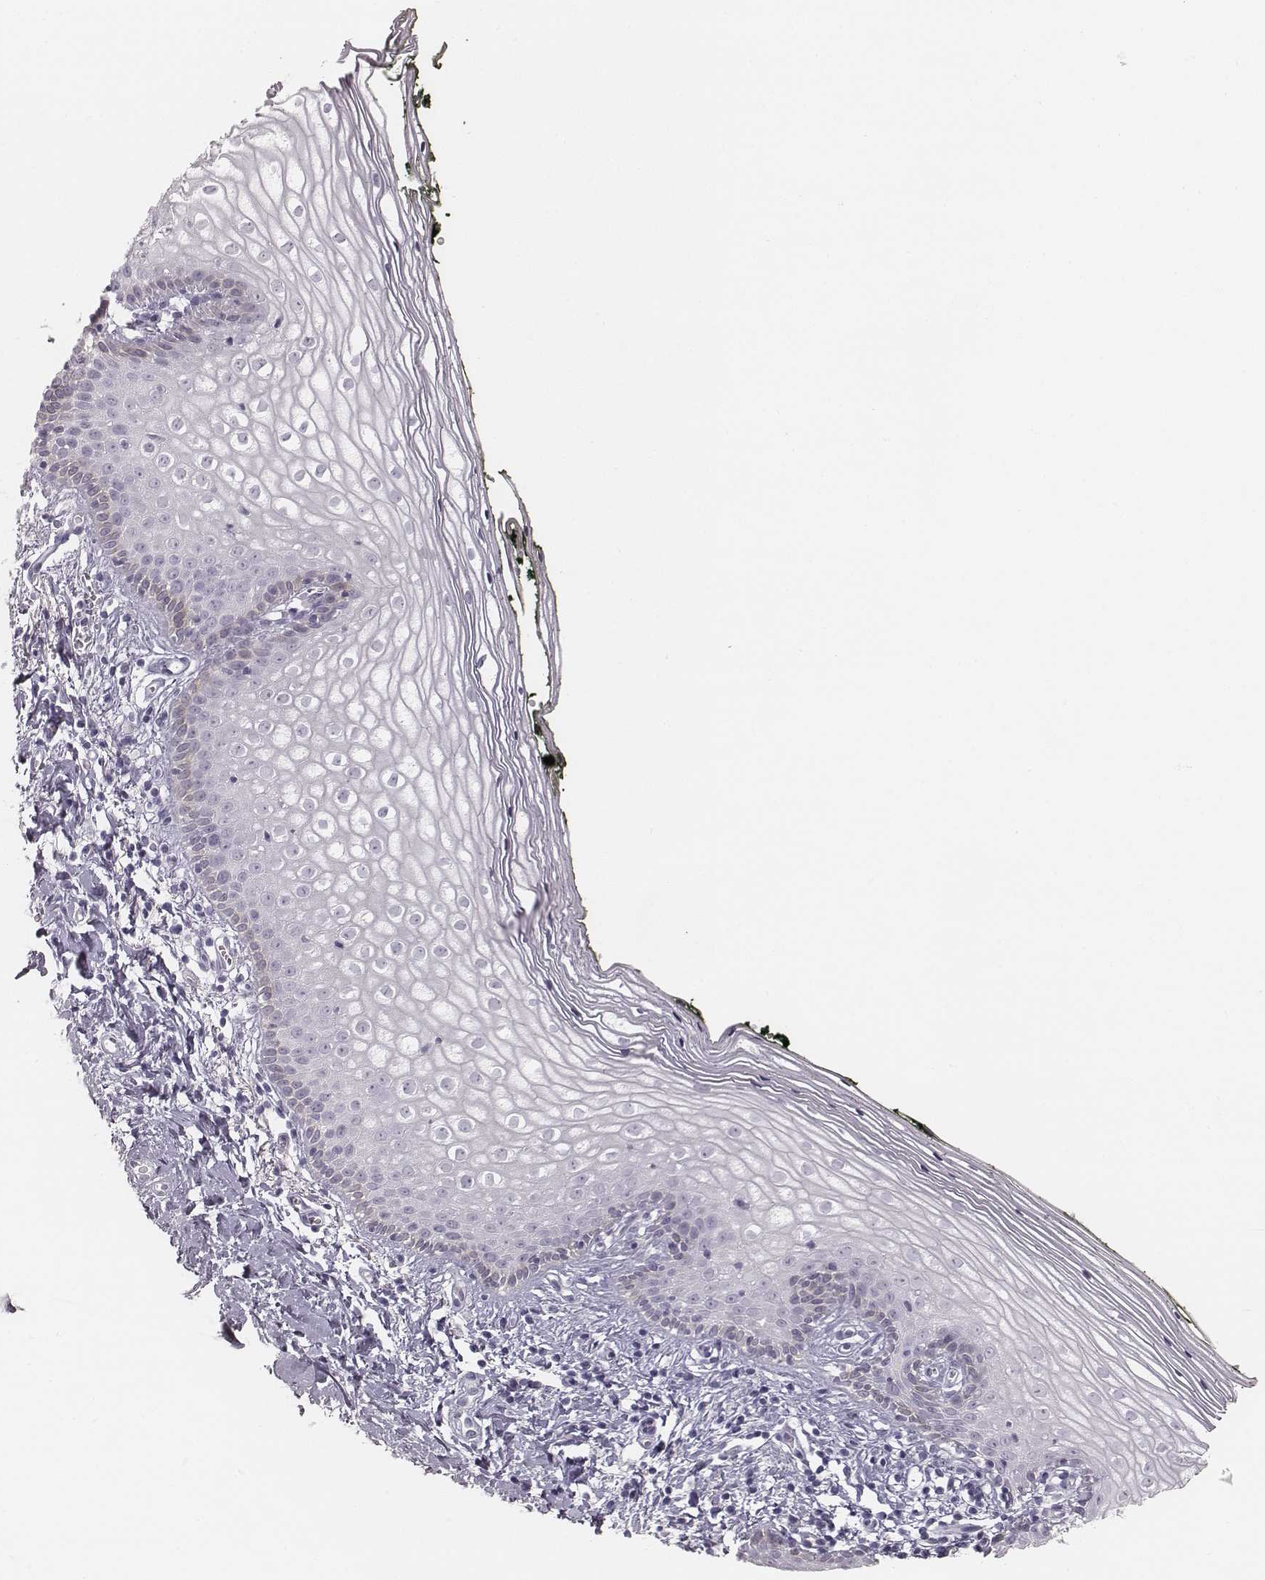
{"staining": {"intensity": "negative", "quantity": "none", "location": "none"}, "tissue": "vagina", "cell_type": "Squamous epithelial cells", "image_type": "normal", "snomed": [{"axis": "morphology", "description": "Normal tissue, NOS"}, {"axis": "topography", "description": "Vagina"}], "caption": "The immunohistochemistry micrograph has no significant staining in squamous epithelial cells of vagina. (DAB IHC, high magnification).", "gene": "KCNJ12", "patient": {"sex": "female", "age": 47}}